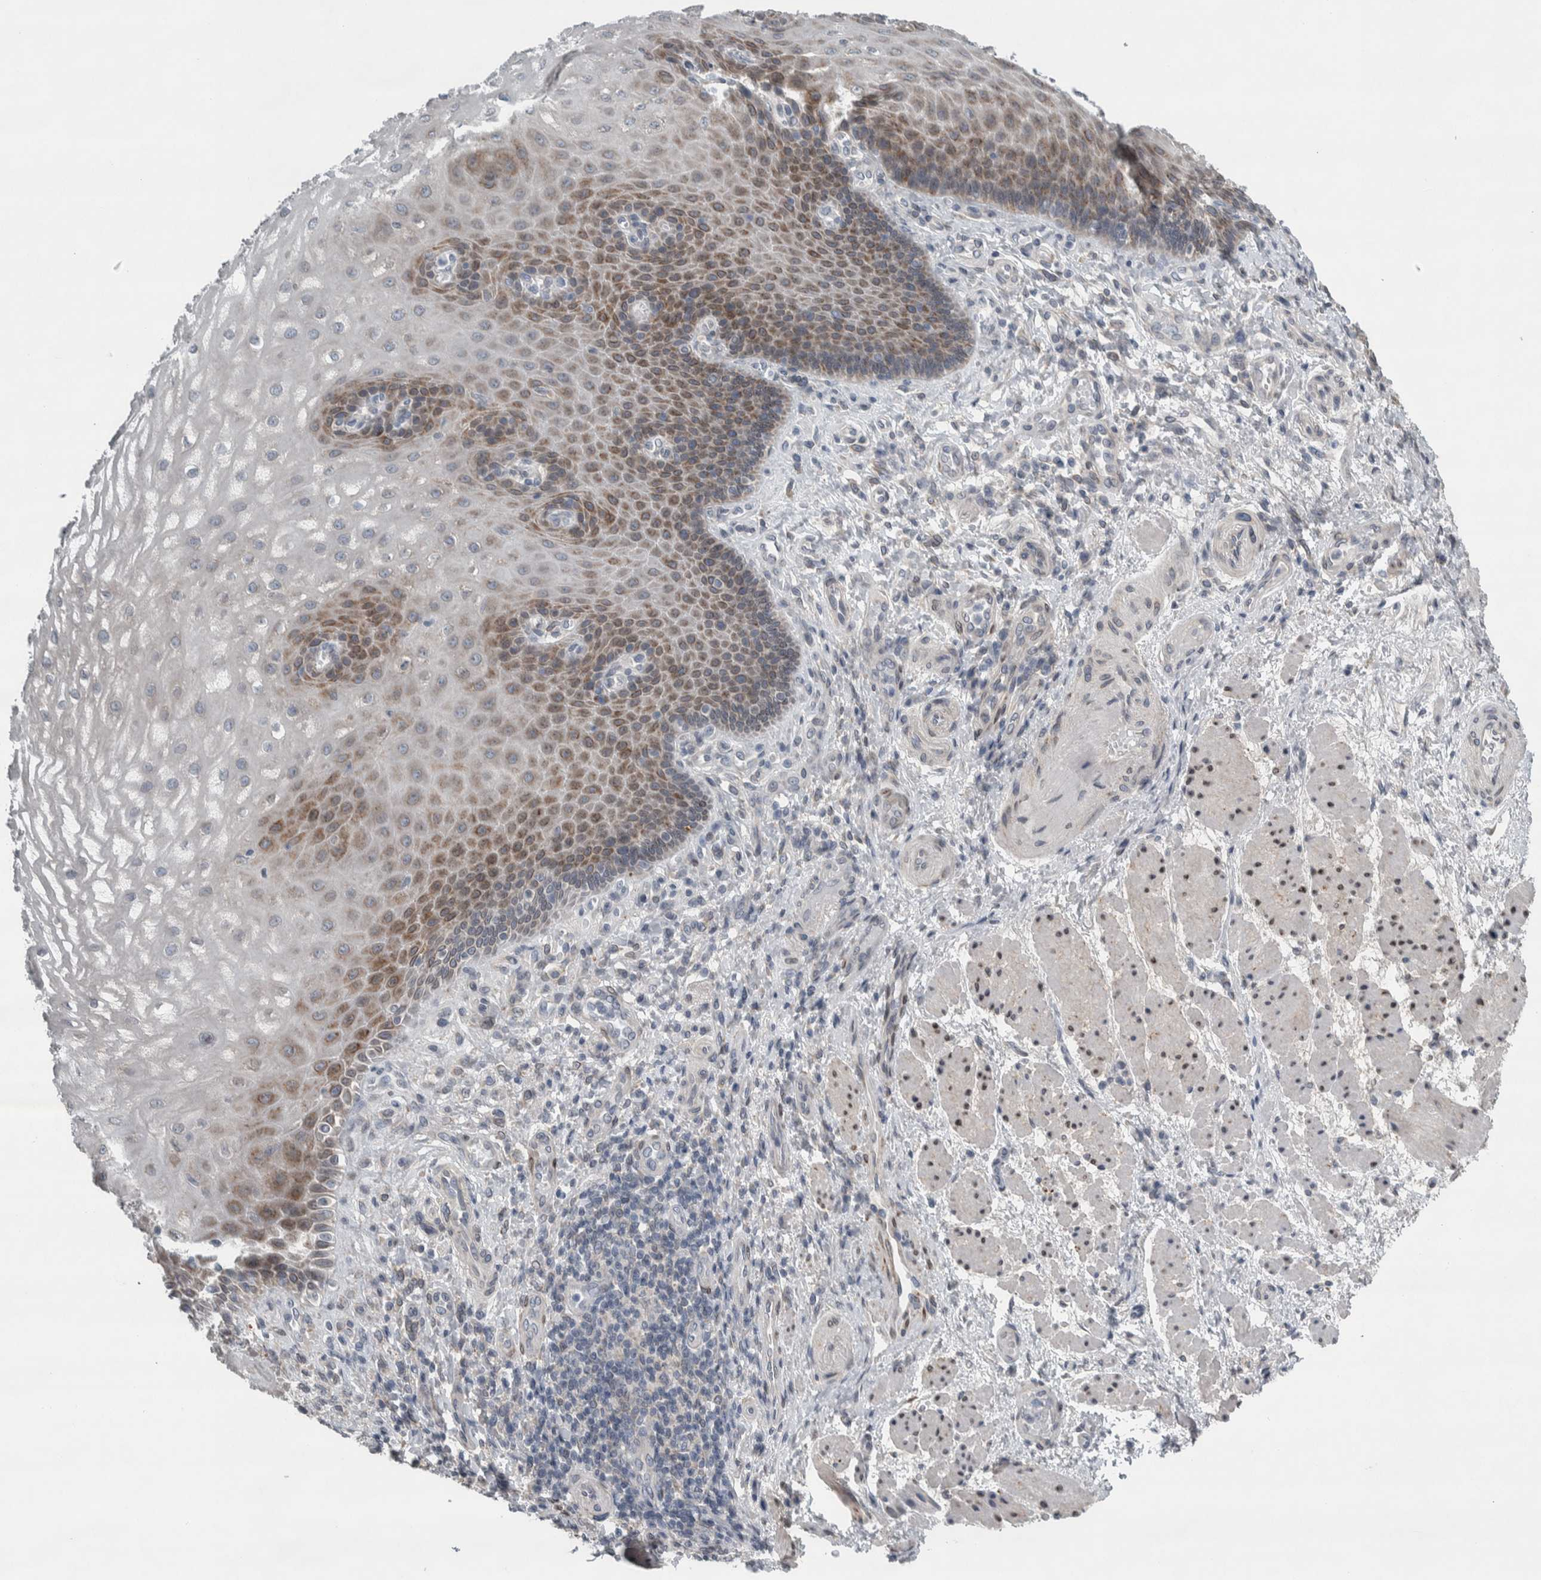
{"staining": {"intensity": "moderate", "quantity": "25%-75%", "location": "cytoplasmic/membranous"}, "tissue": "esophagus", "cell_type": "Squamous epithelial cells", "image_type": "normal", "snomed": [{"axis": "morphology", "description": "Normal tissue, NOS"}, {"axis": "topography", "description": "Esophagus"}], "caption": "IHC (DAB) staining of benign esophagus demonstrates moderate cytoplasmic/membranous protein expression in about 25%-75% of squamous epithelial cells.", "gene": "SIGMAR1", "patient": {"sex": "male", "age": 54}}